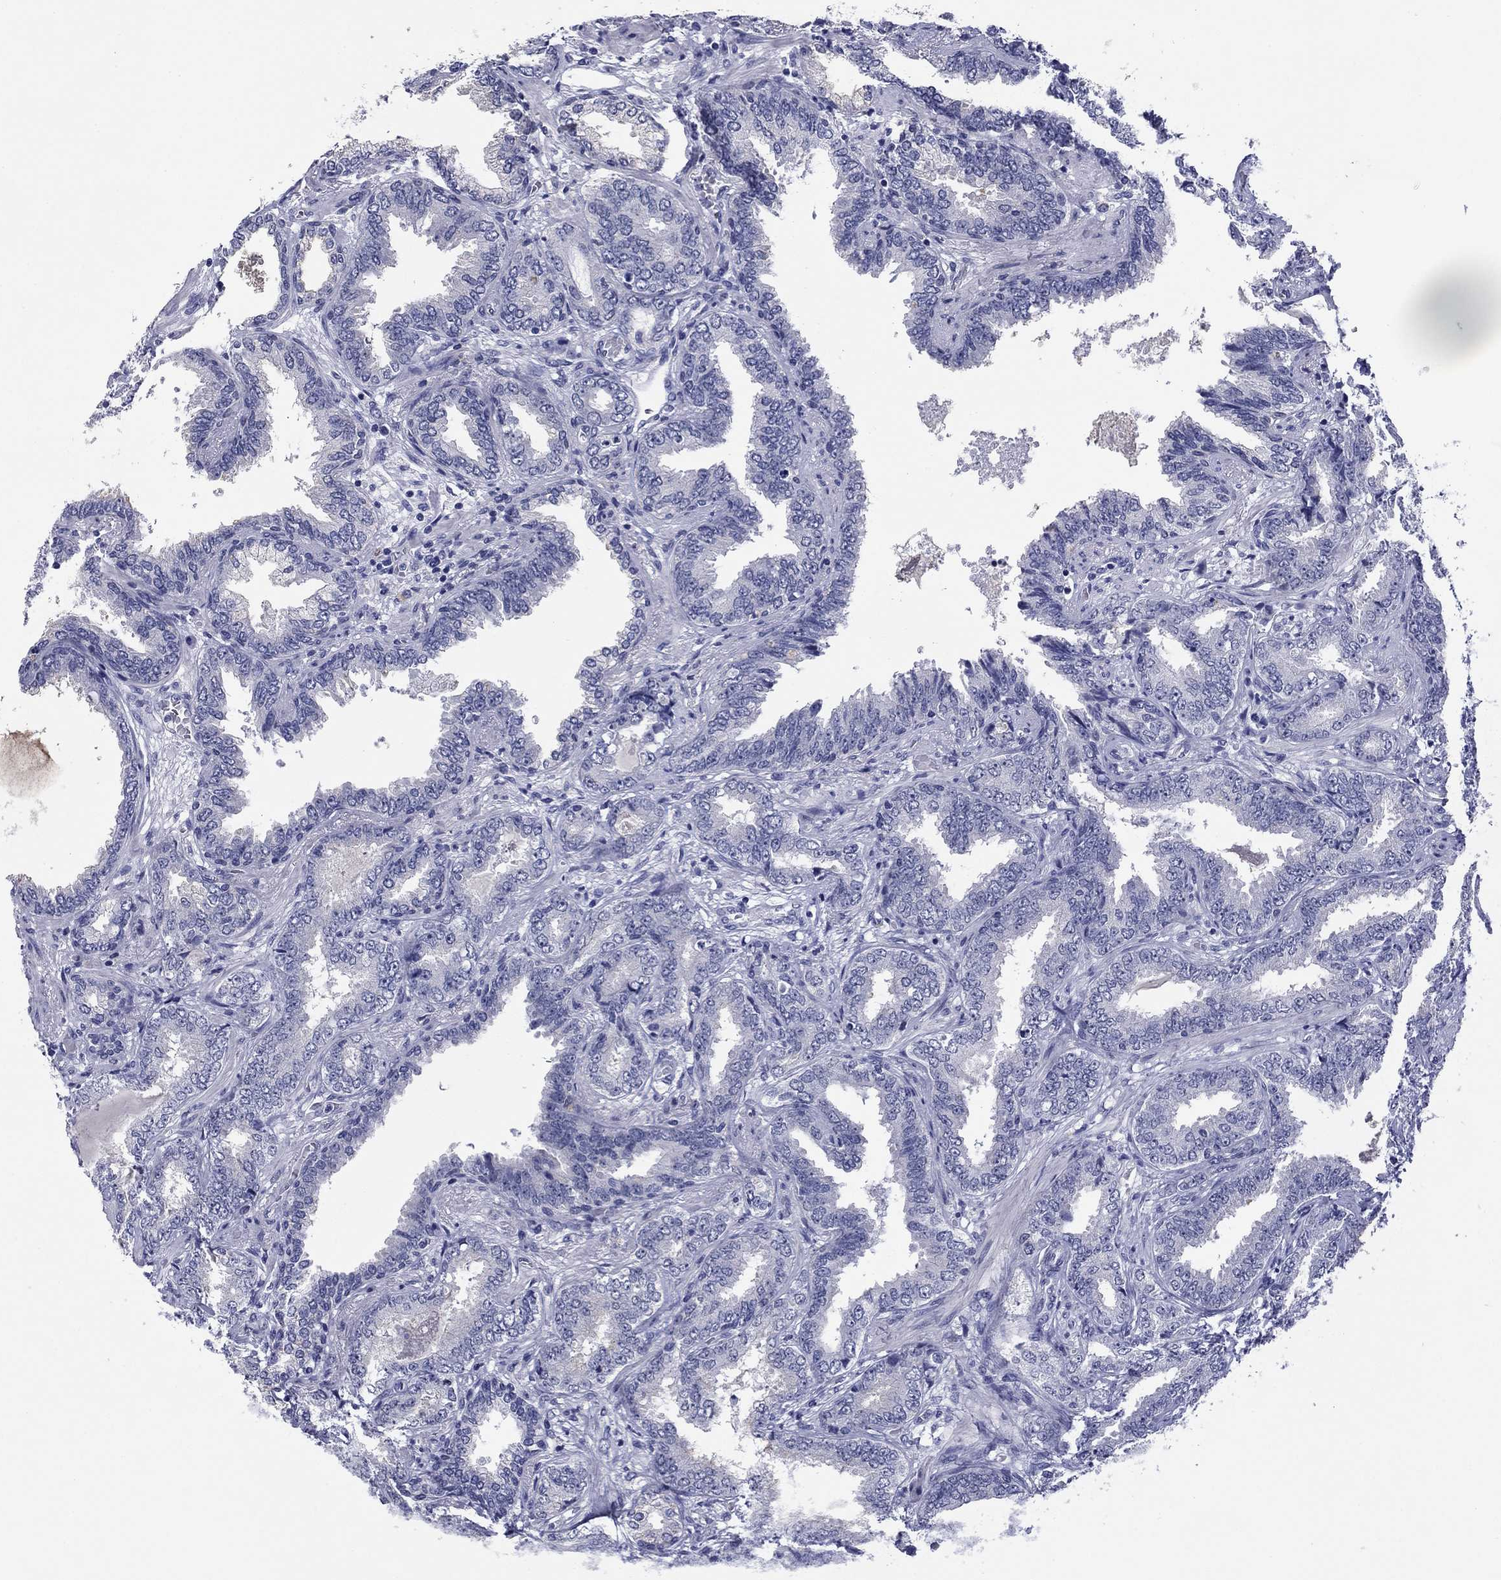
{"staining": {"intensity": "negative", "quantity": "none", "location": "none"}, "tissue": "prostate cancer", "cell_type": "Tumor cells", "image_type": "cancer", "snomed": [{"axis": "morphology", "description": "Adenocarcinoma, Low grade"}, {"axis": "topography", "description": "Prostate"}], "caption": "Photomicrograph shows no significant protein expression in tumor cells of prostate cancer (adenocarcinoma (low-grade)).", "gene": "HAO1", "patient": {"sex": "male", "age": 68}}